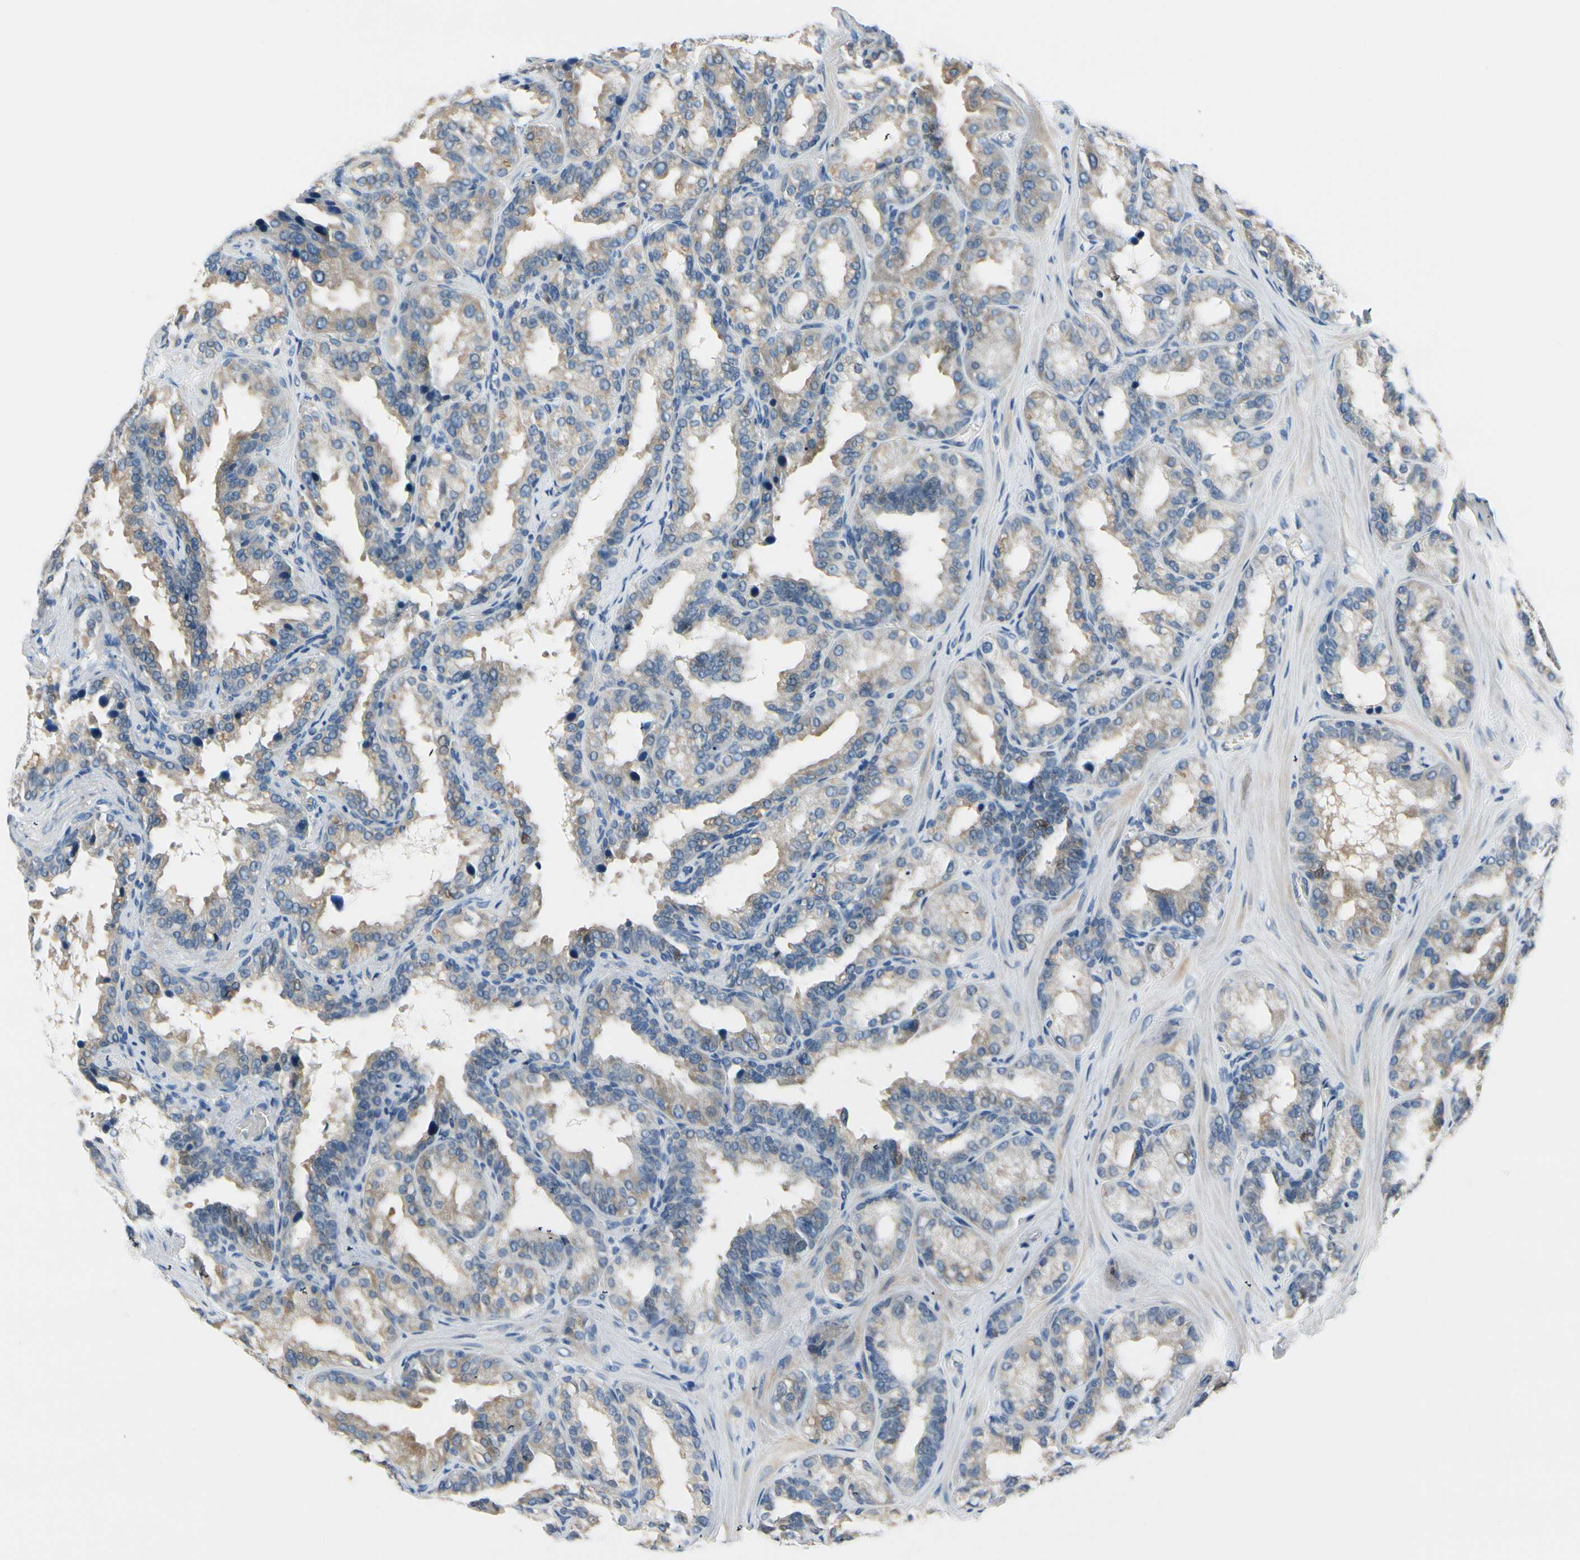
{"staining": {"intensity": "weak", "quantity": "25%-75%", "location": "cytoplasmic/membranous"}, "tissue": "seminal vesicle", "cell_type": "Glandular cells", "image_type": "normal", "snomed": [{"axis": "morphology", "description": "Normal tissue, NOS"}, {"axis": "topography", "description": "Prostate"}, {"axis": "topography", "description": "Seminal veicle"}], "caption": "Protein expression analysis of unremarkable seminal vesicle shows weak cytoplasmic/membranous positivity in approximately 25%-75% of glandular cells.", "gene": "FCER2", "patient": {"sex": "male", "age": 51}}